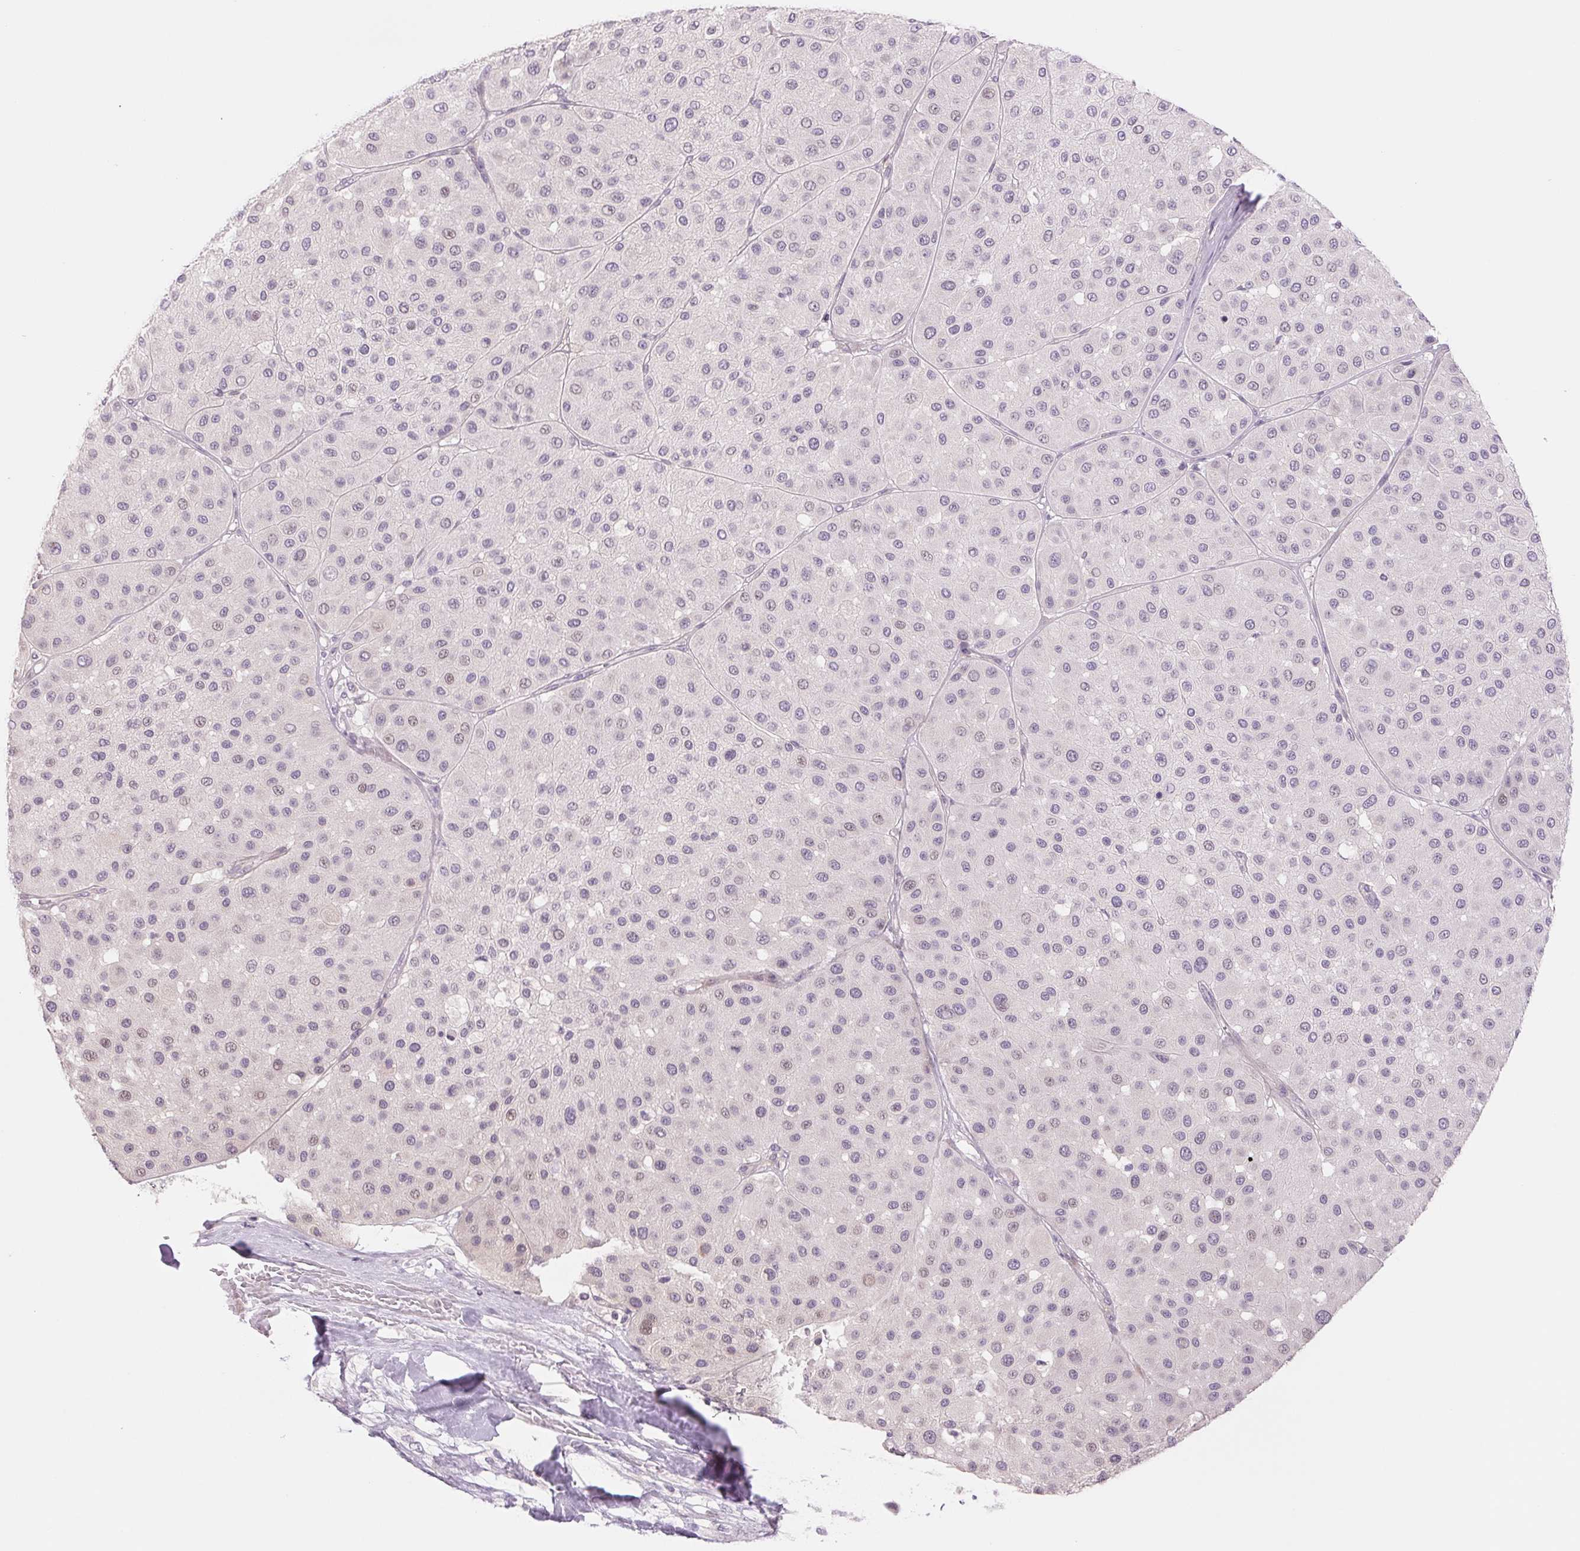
{"staining": {"intensity": "negative", "quantity": "none", "location": "none"}, "tissue": "melanoma", "cell_type": "Tumor cells", "image_type": "cancer", "snomed": [{"axis": "morphology", "description": "Malignant melanoma, Metastatic site"}, {"axis": "topography", "description": "Smooth muscle"}], "caption": "A high-resolution micrograph shows immunohistochemistry staining of melanoma, which reveals no significant positivity in tumor cells.", "gene": "CCDC168", "patient": {"sex": "male", "age": 41}}